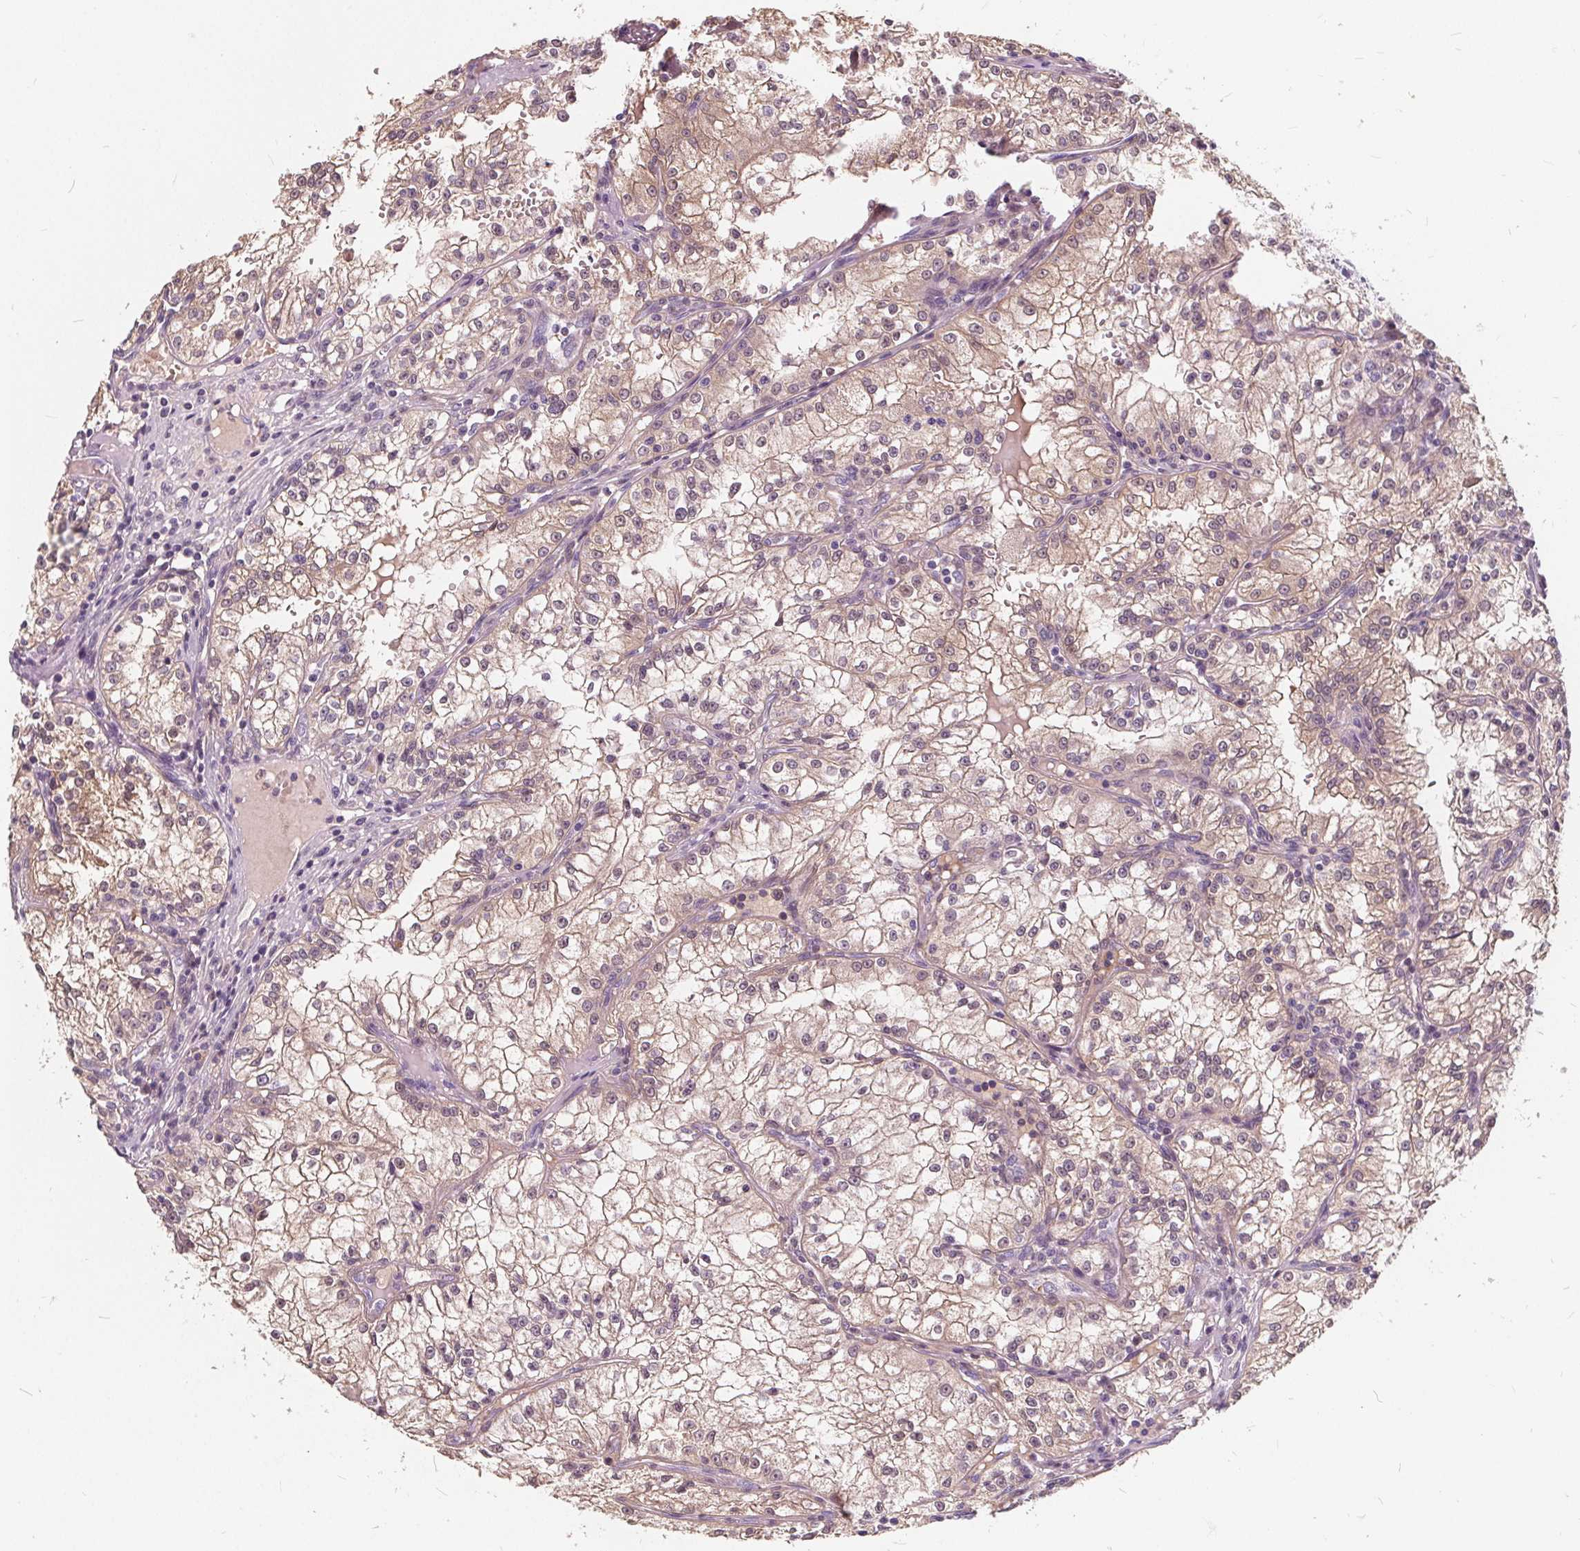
{"staining": {"intensity": "weak", "quantity": ">75%", "location": "cytoplasmic/membranous"}, "tissue": "renal cancer", "cell_type": "Tumor cells", "image_type": "cancer", "snomed": [{"axis": "morphology", "description": "Adenocarcinoma, NOS"}, {"axis": "topography", "description": "Kidney"}], "caption": "High-magnification brightfield microscopy of renal cancer (adenocarcinoma) stained with DAB (brown) and counterstained with hematoxylin (blue). tumor cells exhibit weak cytoplasmic/membranous staining is identified in approximately>75% of cells. (Stains: DAB in brown, nuclei in blue, Microscopy: brightfield microscopy at high magnification).", "gene": "HAAO", "patient": {"sex": "male", "age": 36}}